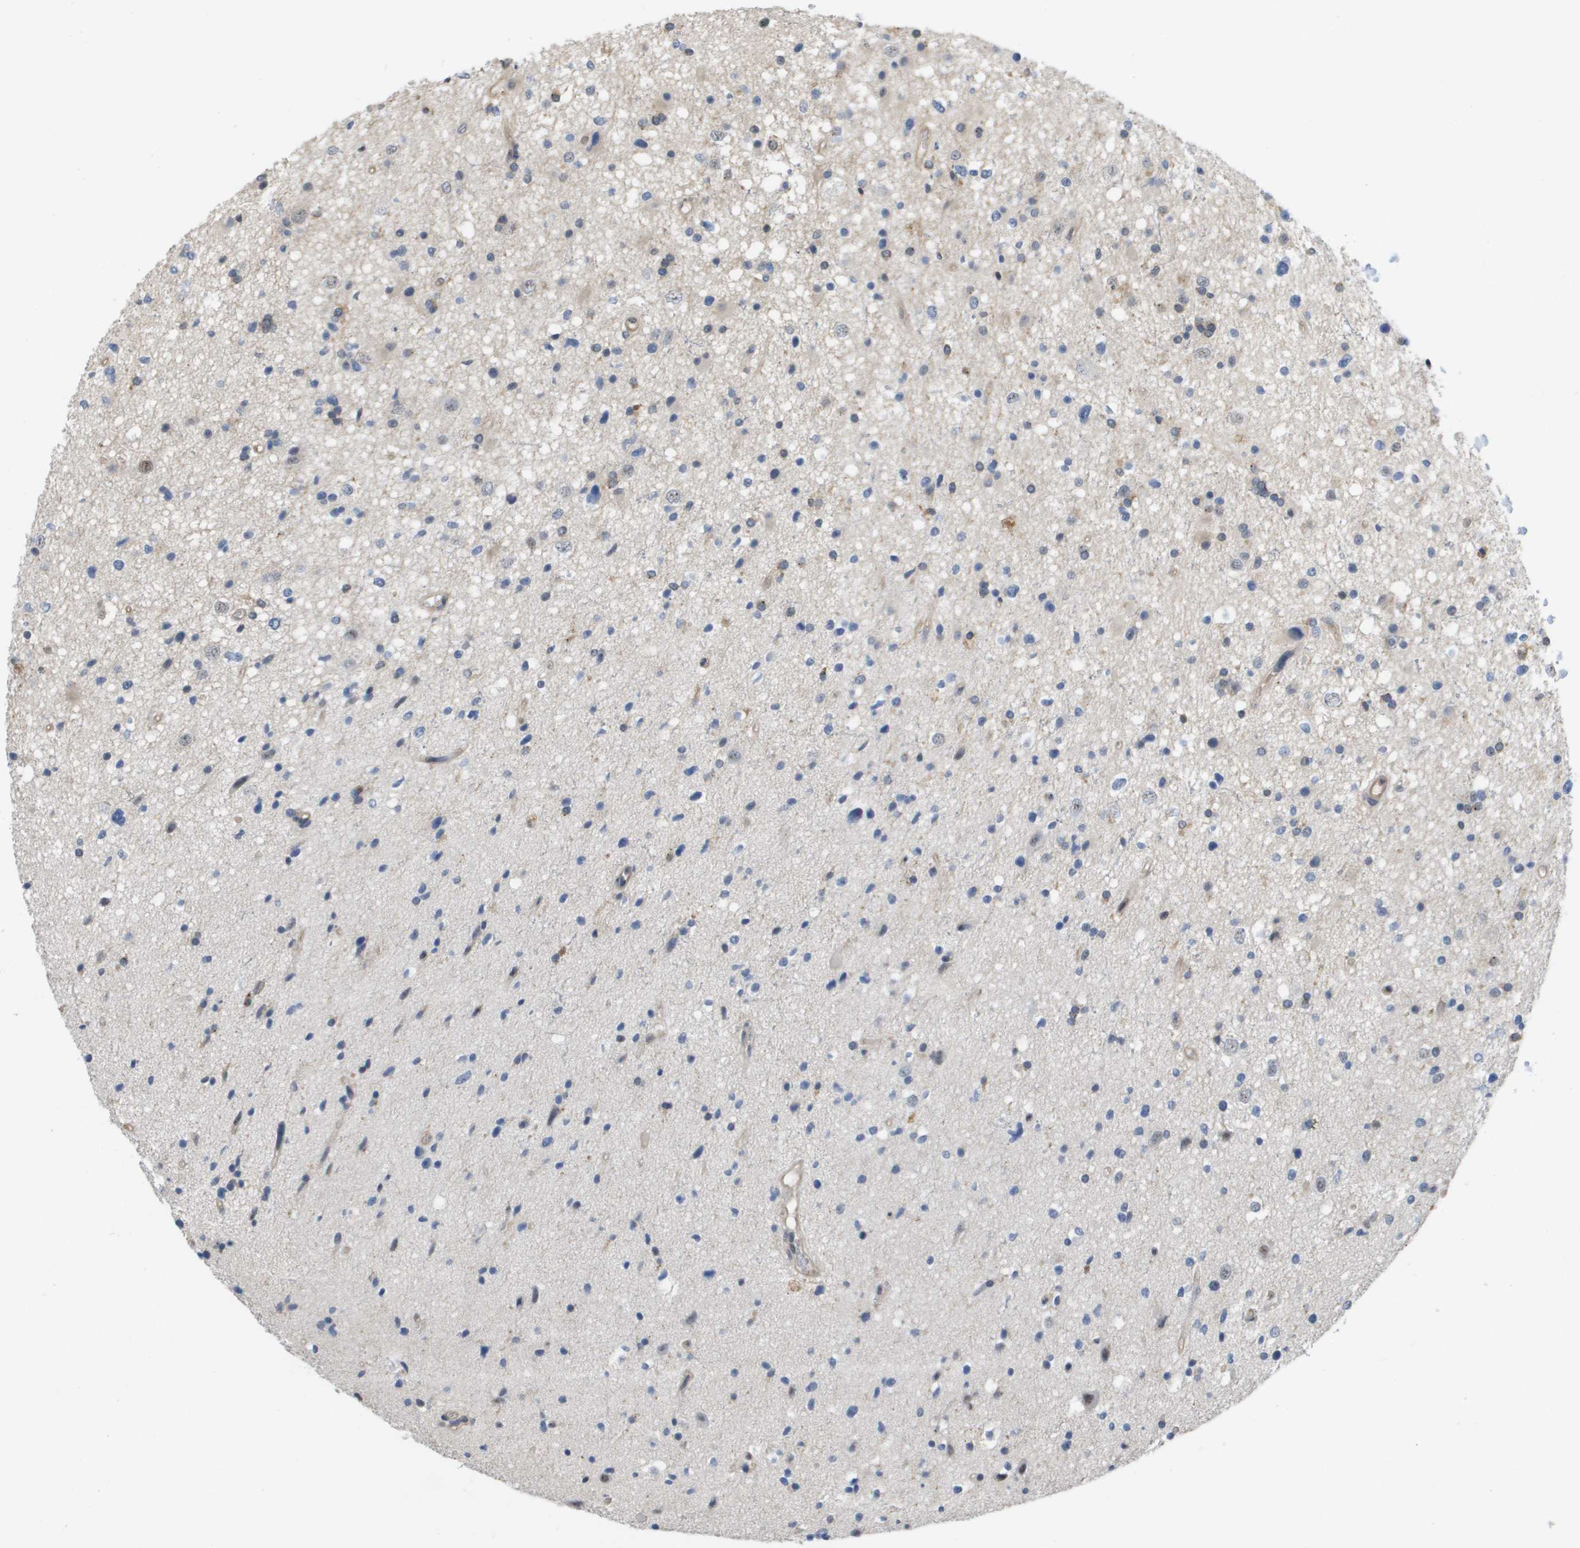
{"staining": {"intensity": "negative", "quantity": "none", "location": "none"}, "tissue": "glioma", "cell_type": "Tumor cells", "image_type": "cancer", "snomed": [{"axis": "morphology", "description": "Glioma, malignant, High grade"}, {"axis": "topography", "description": "Brain"}], "caption": "Immunohistochemistry (IHC) of malignant glioma (high-grade) shows no expression in tumor cells.", "gene": "RNF112", "patient": {"sex": "male", "age": 33}}